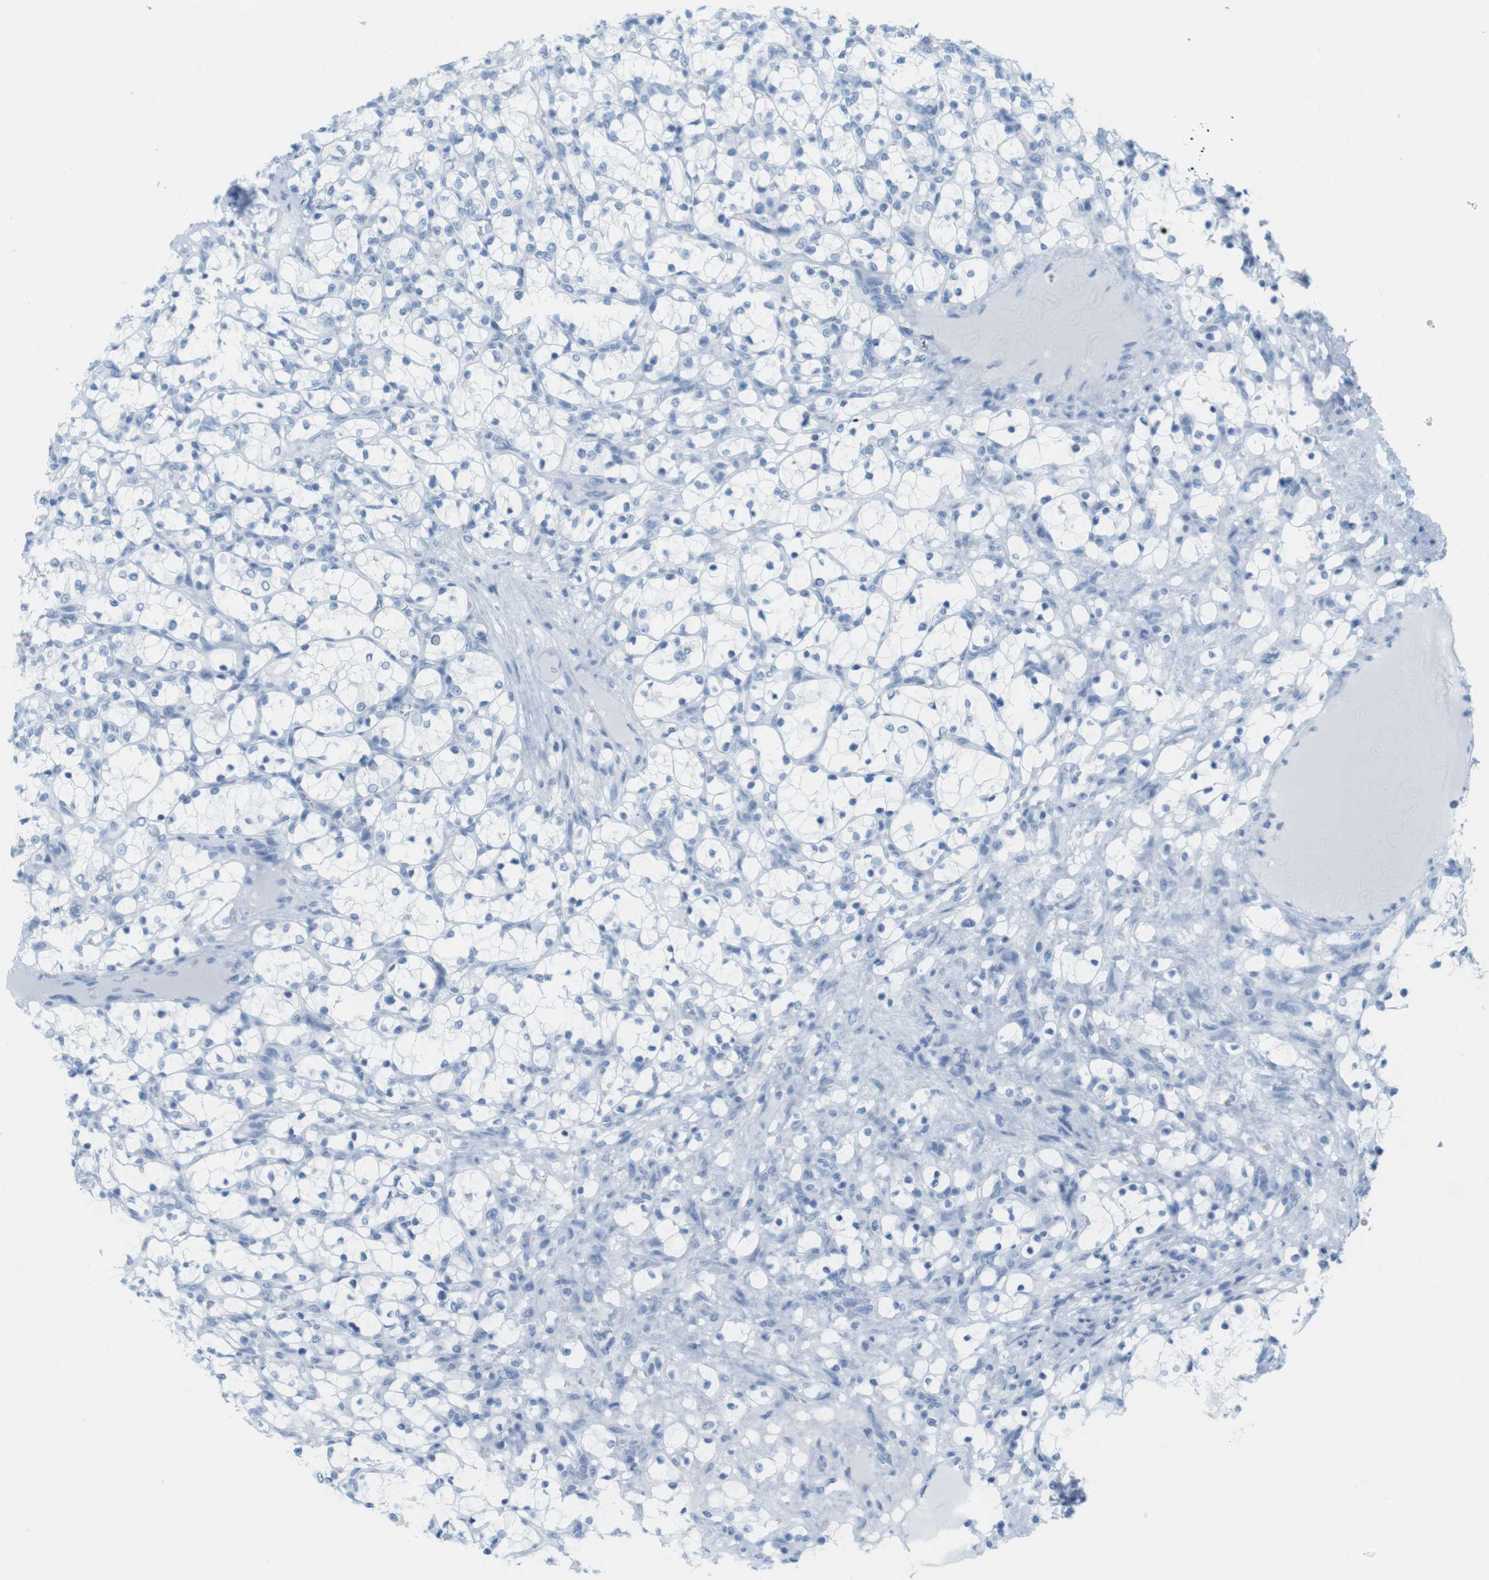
{"staining": {"intensity": "negative", "quantity": "none", "location": "none"}, "tissue": "renal cancer", "cell_type": "Tumor cells", "image_type": "cancer", "snomed": [{"axis": "morphology", "description": "Adenocarcinoma, NOS"}, {"axis": "topography", "description": "Kidney"}], "caption": "Immunohistochemistry of human renal adenocarcinoma displays no expression in tumor cells.", "gene": "TNNT2", "patient": {"sex": "female", "age": 69}}